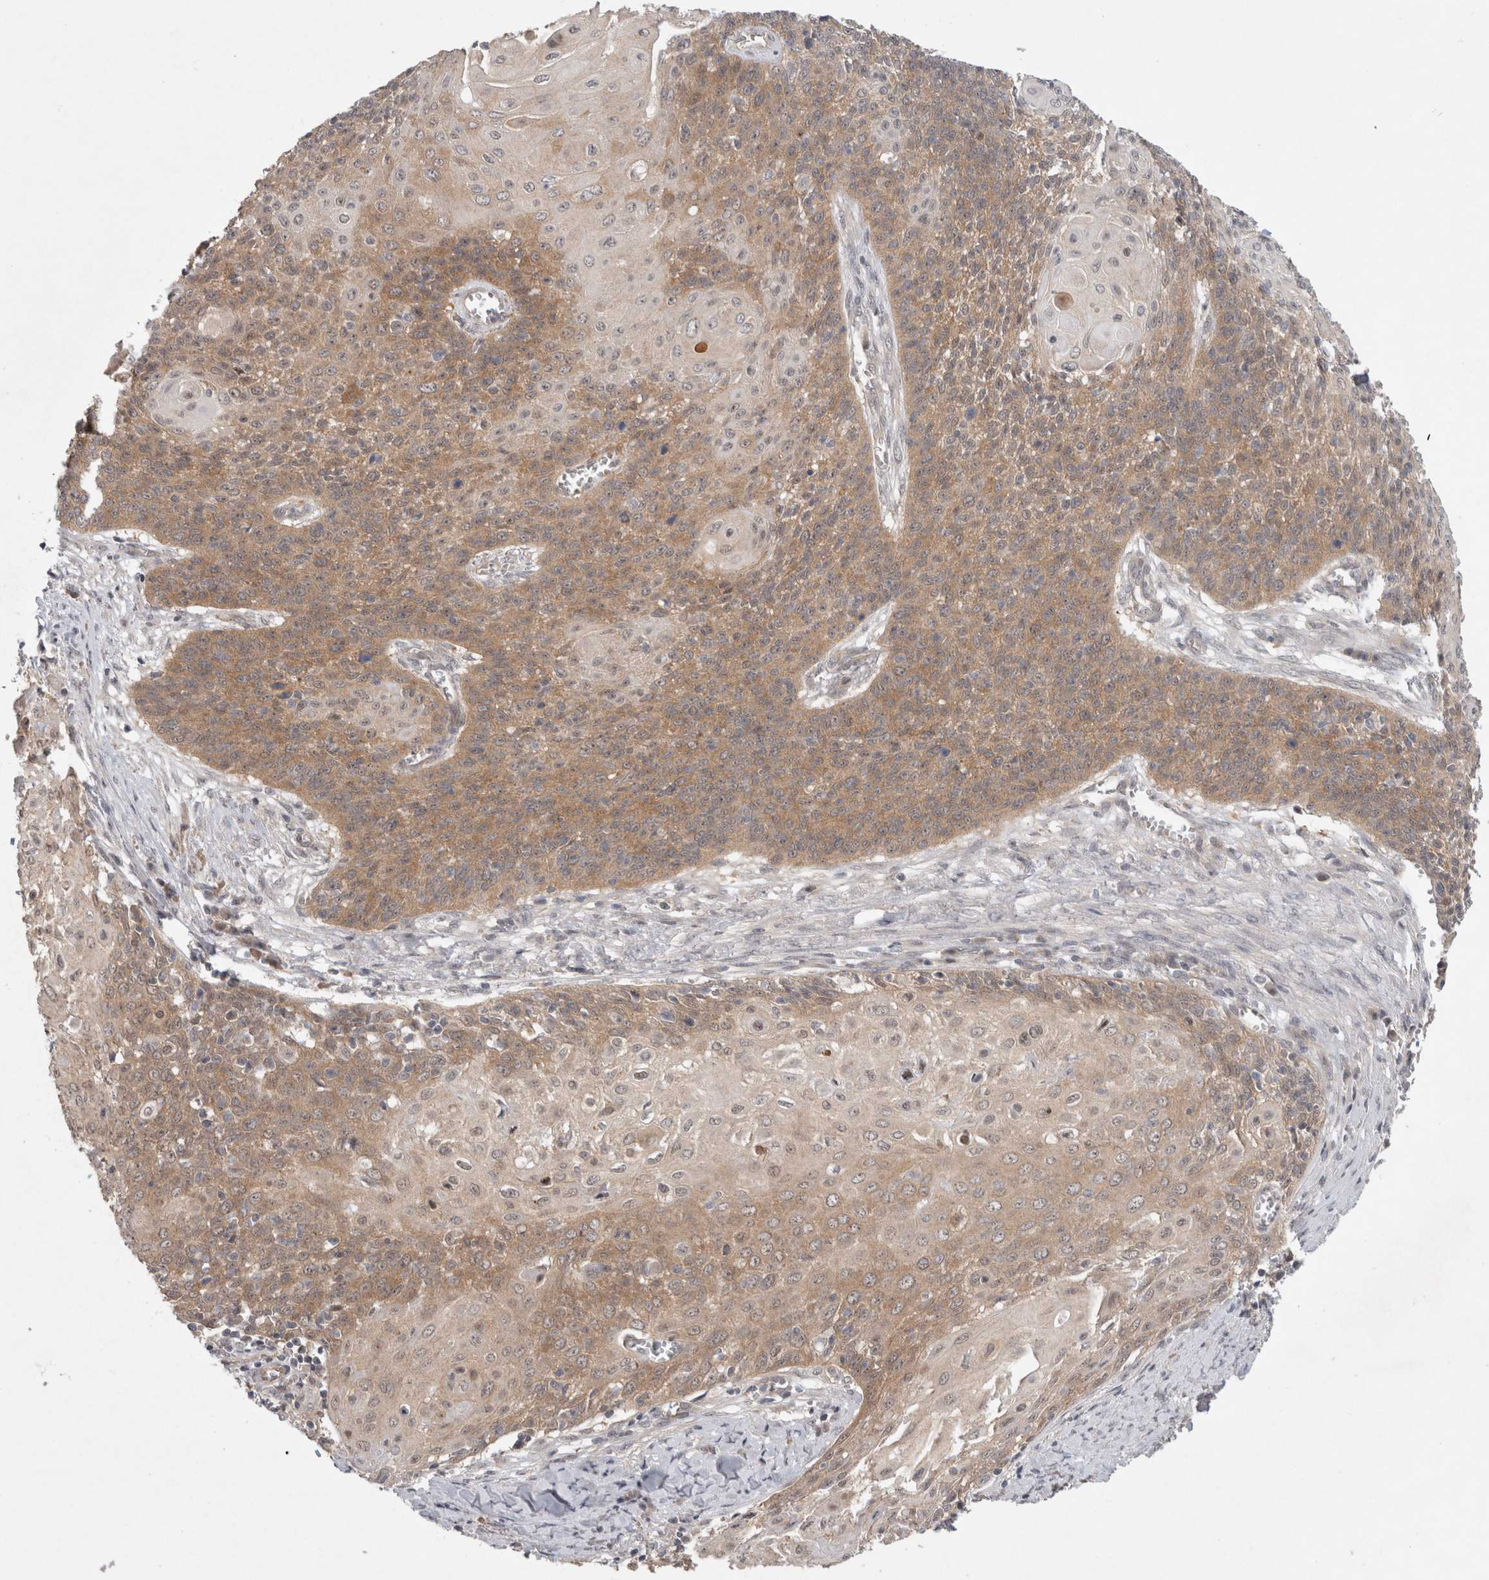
{"staining": {"intensity": "moderate", "quantity": ">75%", "location": "cytoplasmic/membranous"}, "tissue": "cervical cancer", "cell_type": "Tumor cells", "image_type": "cancer", "snomed": [{"axis": "morphology", "description": "Squamous cell carcinoma, NOS"}, {"axis": "topography", "description": "Cervix"}], "caption": "Approximately >75% of tumor cells in cervical cancer demonstrate moderate cytoplasmic/membranous protein positivity as visualized by brown immunohistochemical staining.", "gene": "CERS3", "patient": {"sex": "female", "age": 39}}